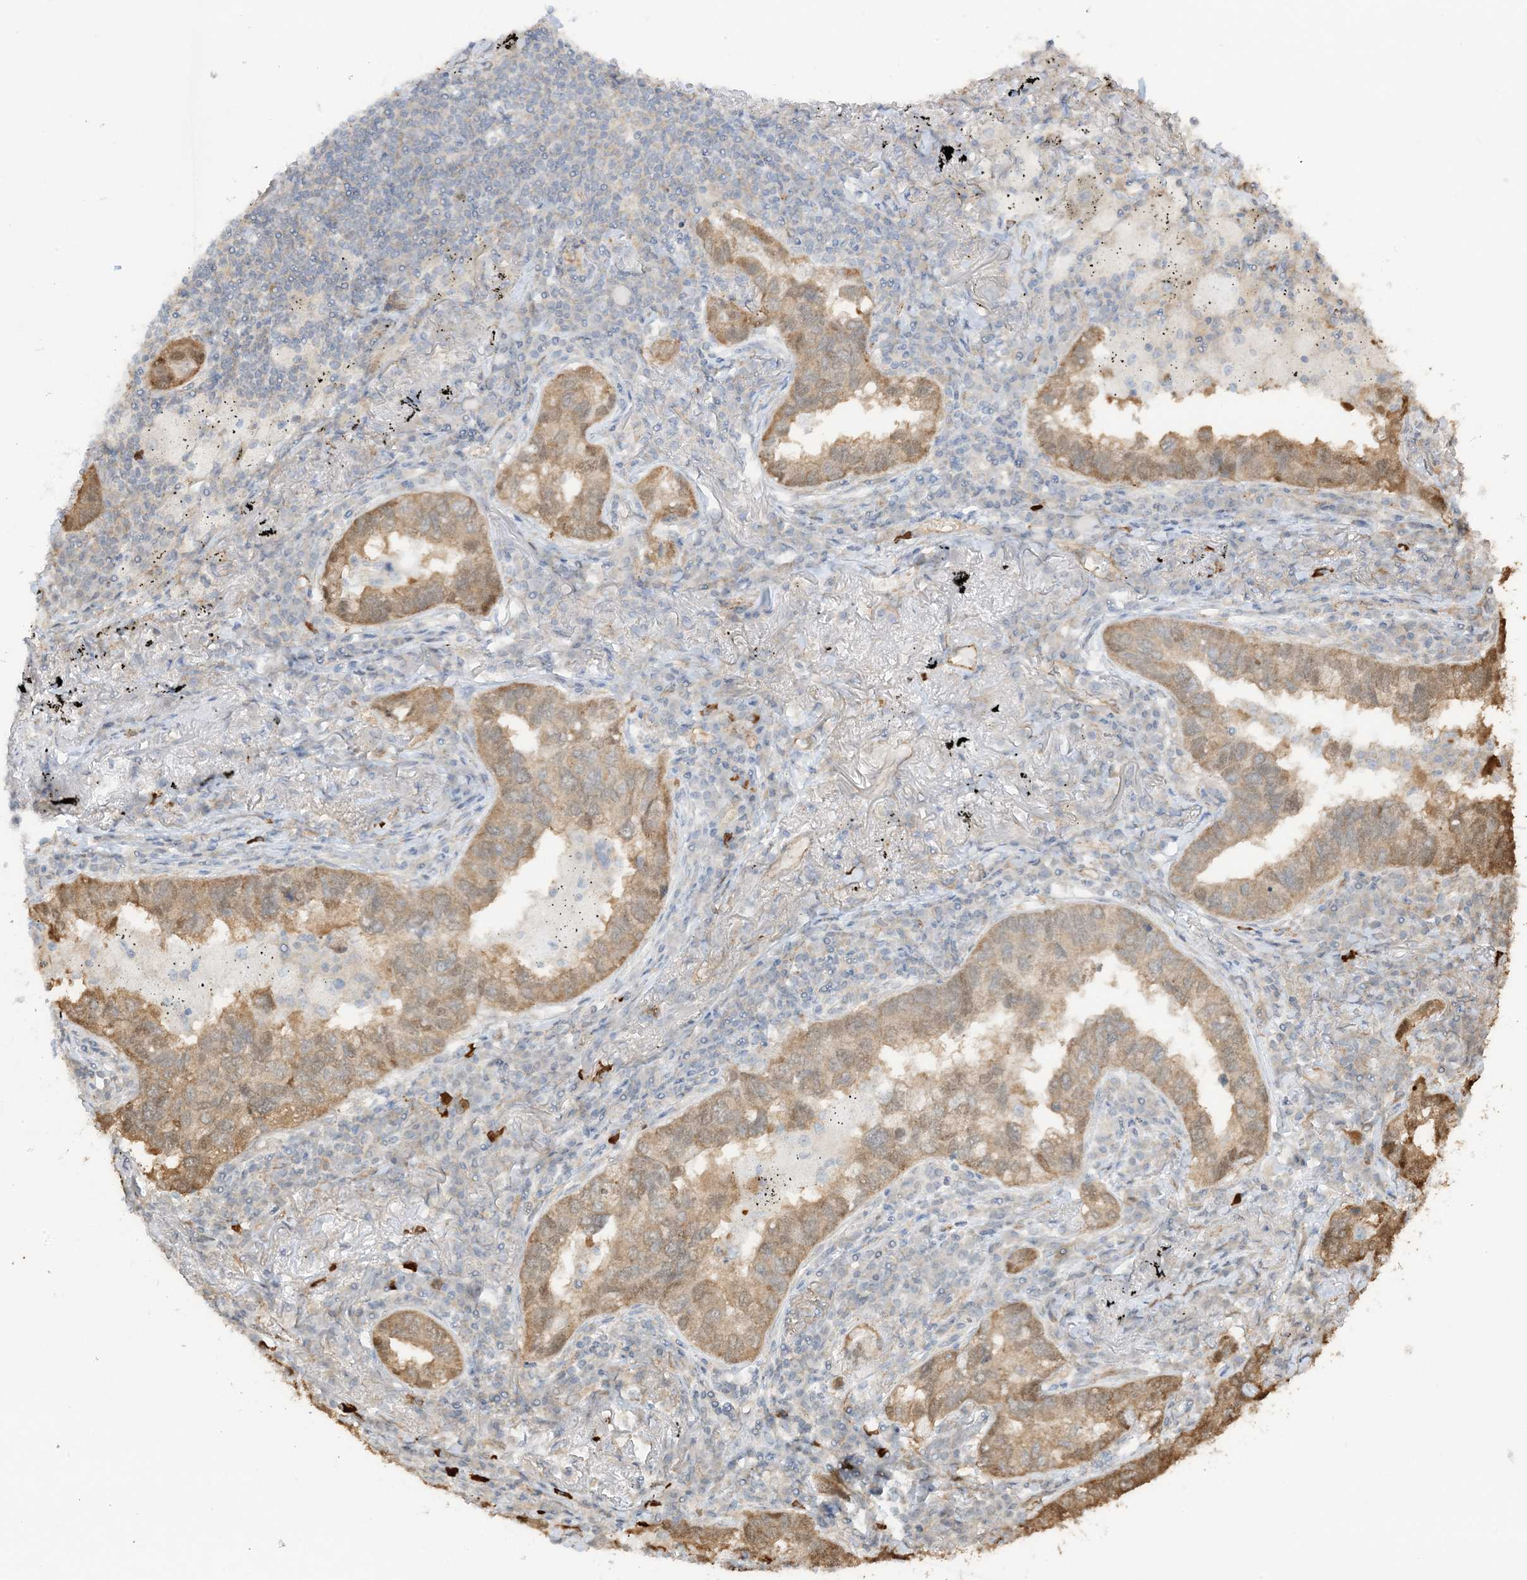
{"staining": {"intensity": "moderate", "quantity": ">75%", "location": "cytoplasmic/membranous"}, "tissue": "lung cancer", "cell_type": "Tumor cells", "image_type": "cancer", "snomed": [{"axis": "morphology", "description": "Adenocarcinoma, NOS"}, {"axis": "topography", "description": "Lung"}], "caption": "Tumor cells demonstrate medium levels of moderate cytoplasmic/membranous expression in about >75% of cells in human lung cancer (adenocarcinoma).", "gene": "UBAP2L", "patient": {"sex": "male", "age": 65}}